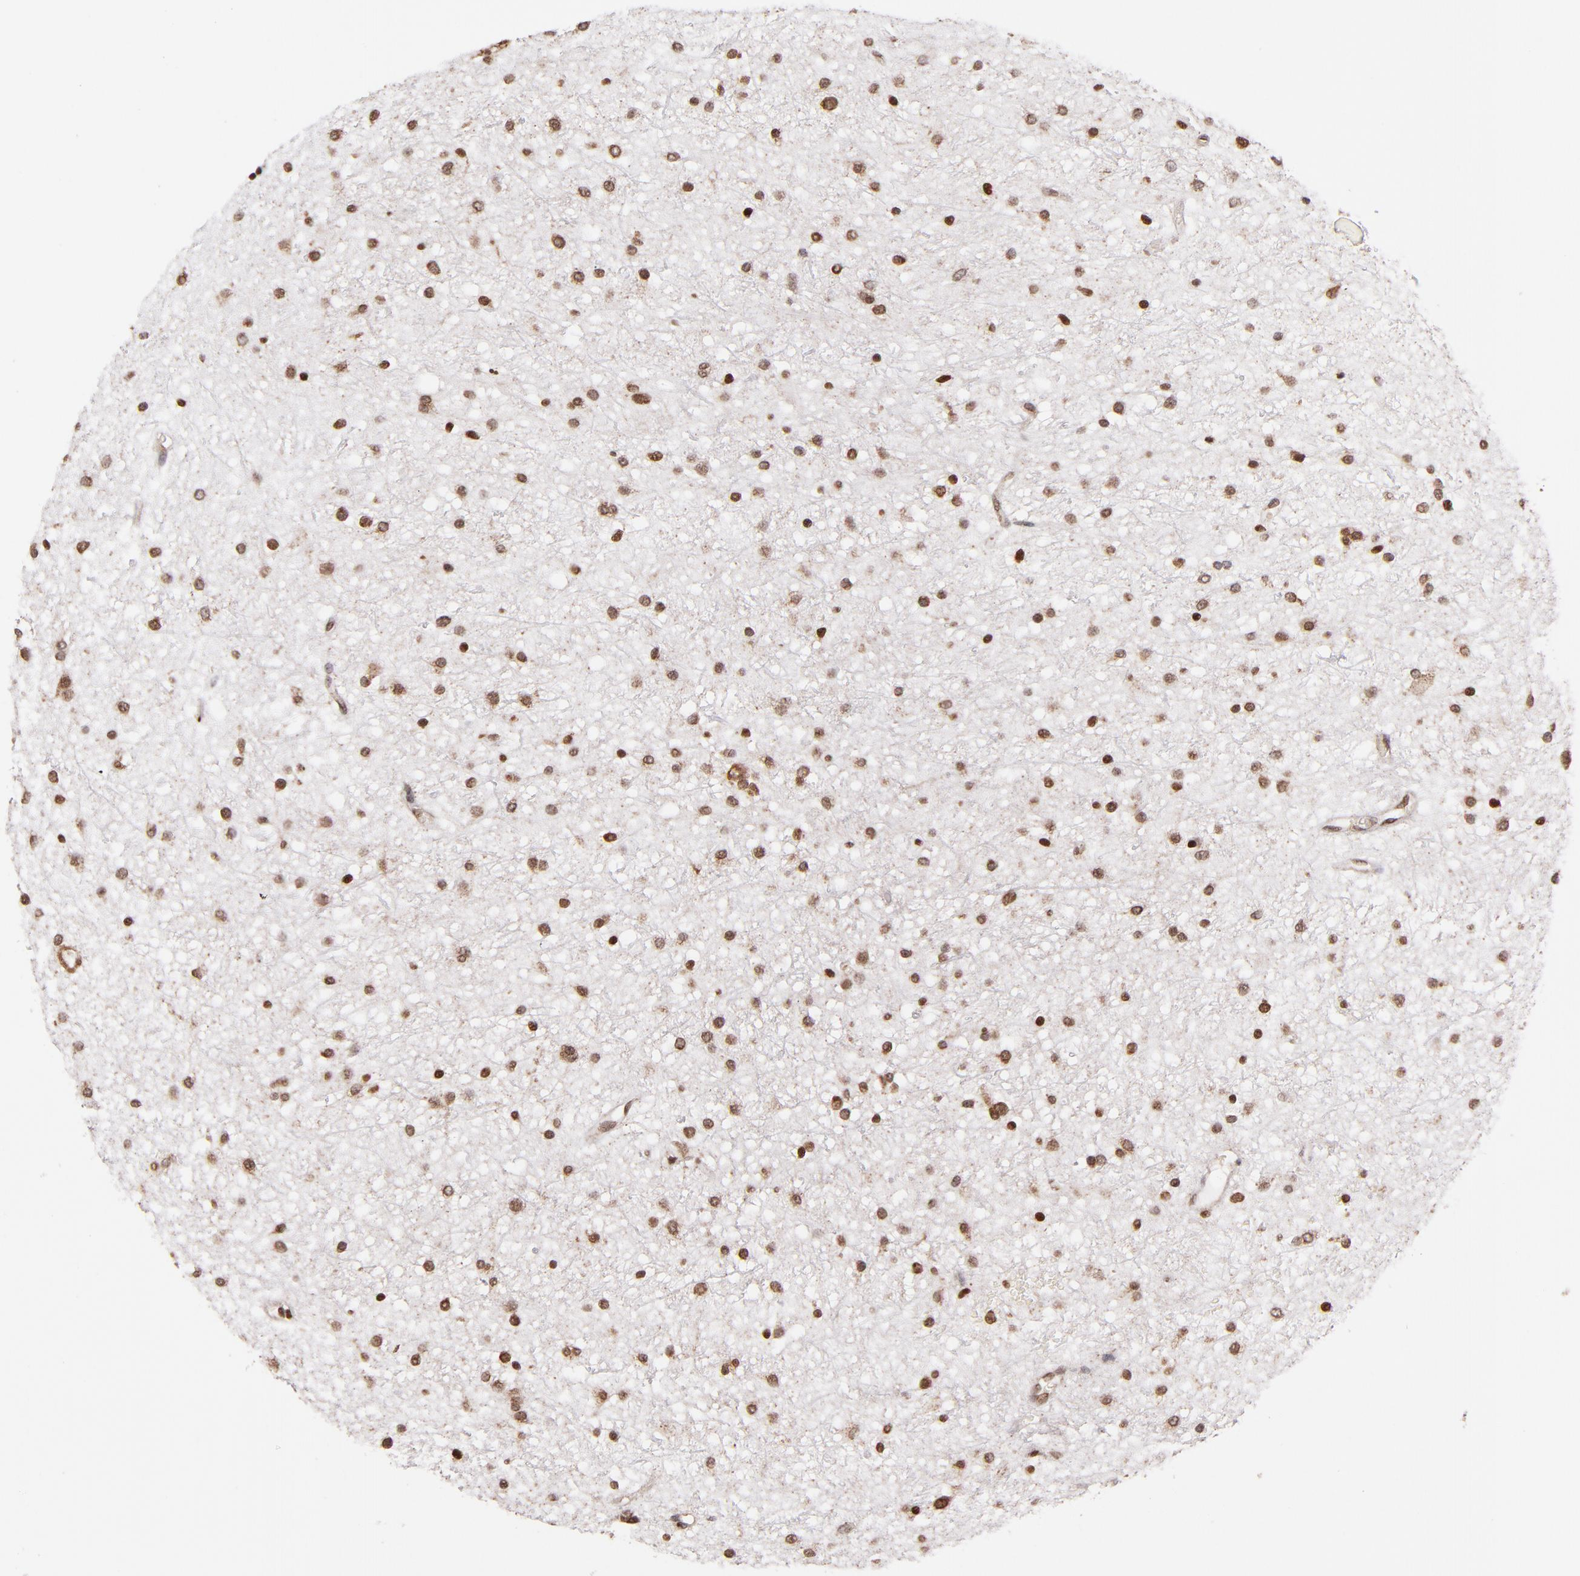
{"staining": {"intensity": "moderate", "quantity": ">75%", "location": "cytoplasmic/membranous,nuclear"}, "tissue": "glioma", "cell_type": "Tumor cells", "image_type": "cancer", "snomed": [{"axis": "morphology", "description": "Glioma, malignant, Low grade"}, {"axis": "topography", "description": "Brain"}], "caption": "Low-grade glioma (malignant) was stained to show a protein in brown. There is medium levels of moderate cytoplasmic/membranous and nuclear expression in about >75% of tumor cells. (IHC, brightfield microscopy, high magnification).", "gene": "TOP1MT", "patient": {"sex": "female", "age": 36}}